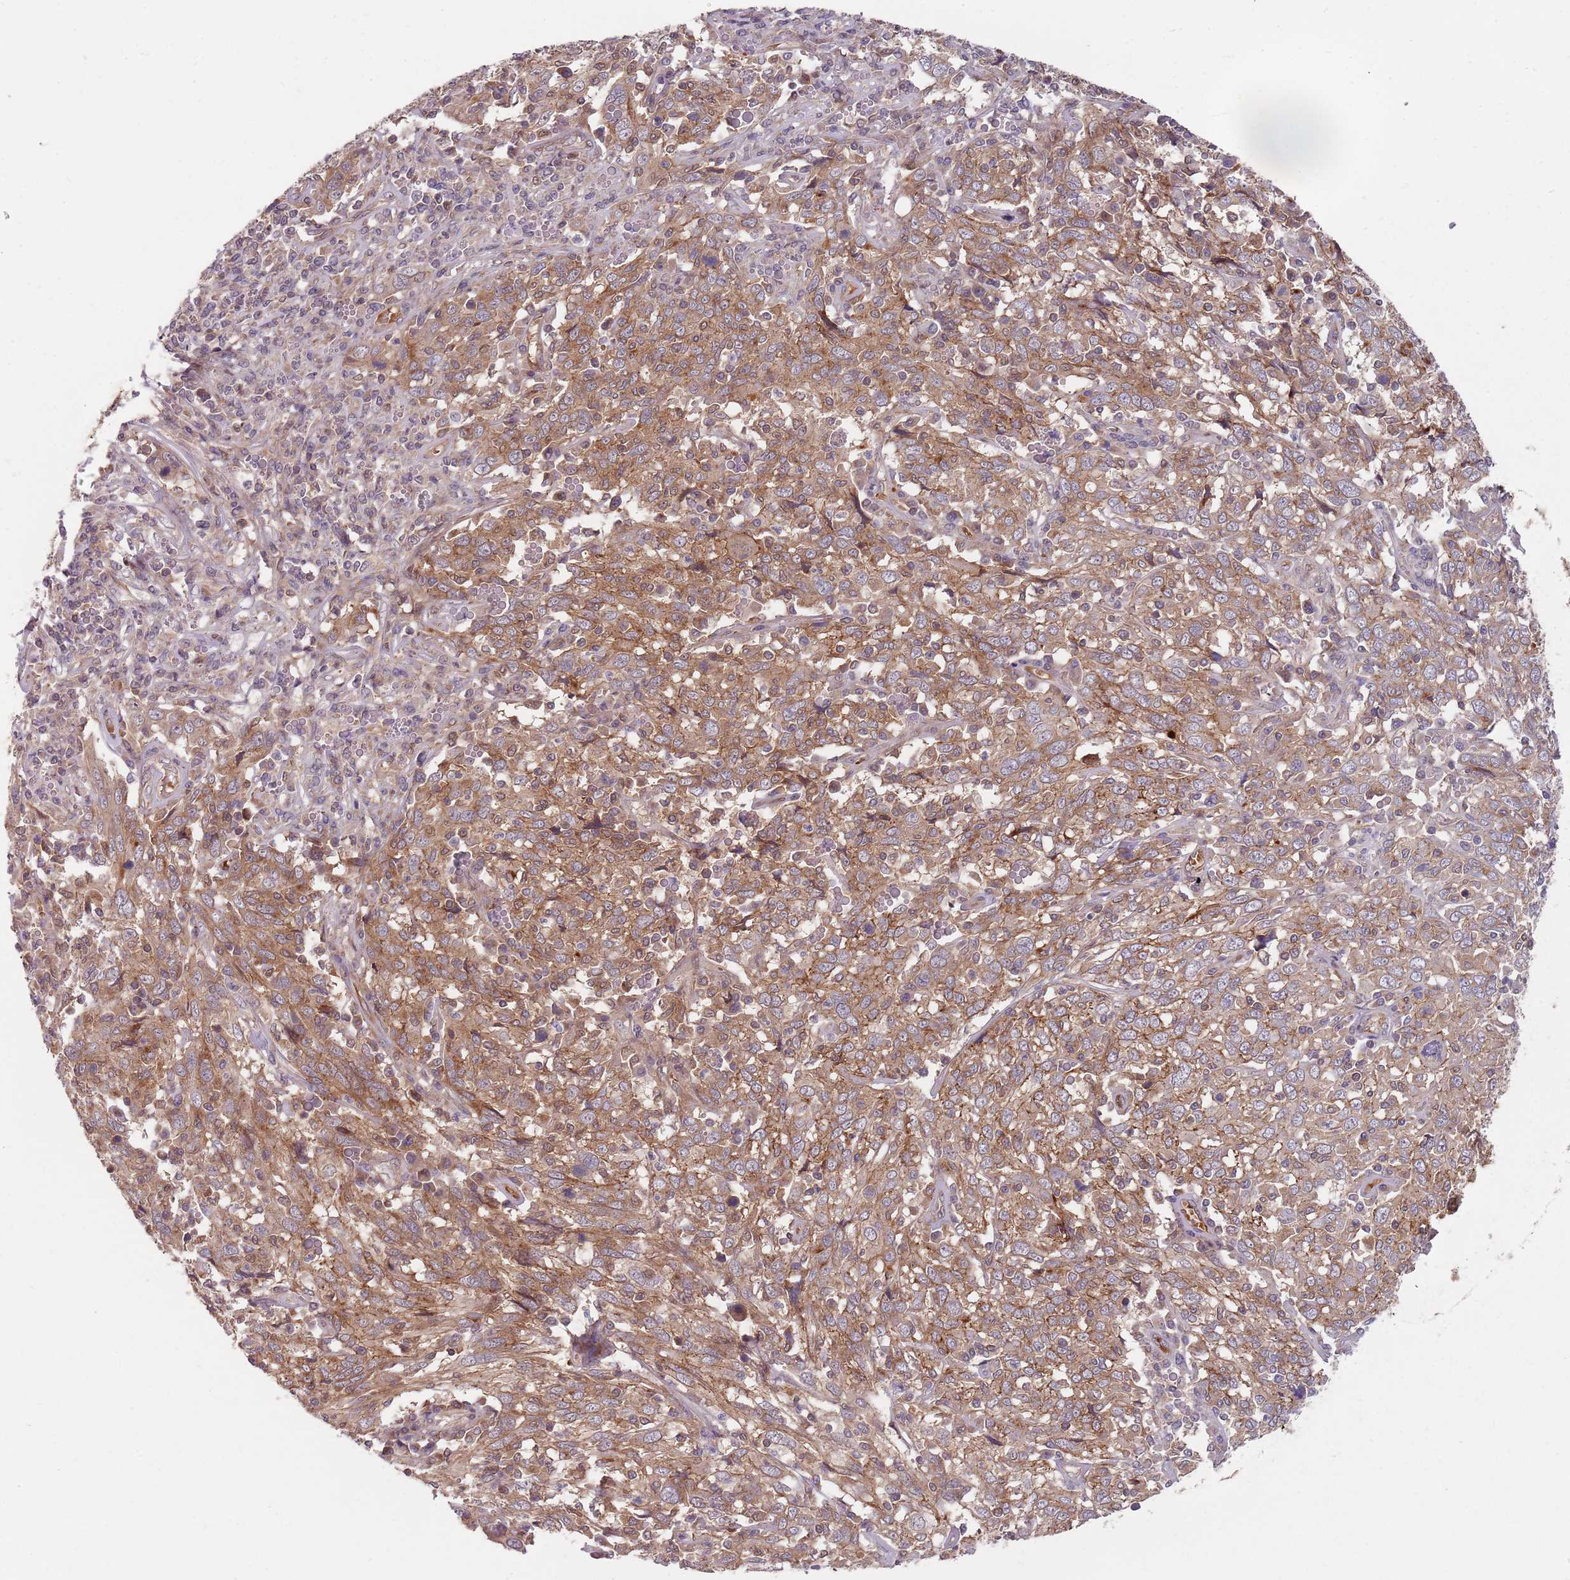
{"staining": {"intensity": "moderate", "quantity": "25%-75%", "location": "cytoplasmic/membranous"}, "tissue": "cervical cancer", "cell_type": "Tumor cells", "image_type": "cancer", "snomed": [{"axis": "morphology", "description": "Squamous cell carcinoma, NOS"}, {"axis": "topography", "description": "Cervix"}], "caption": "Cervical cancer stained with a brown dye exhibits moderate cytoplasmic/membranous positive expression in approximately 25%-75% of tumor cells.", "gene": "GGA1", "patient": {"sex": "female", "age": 46}}